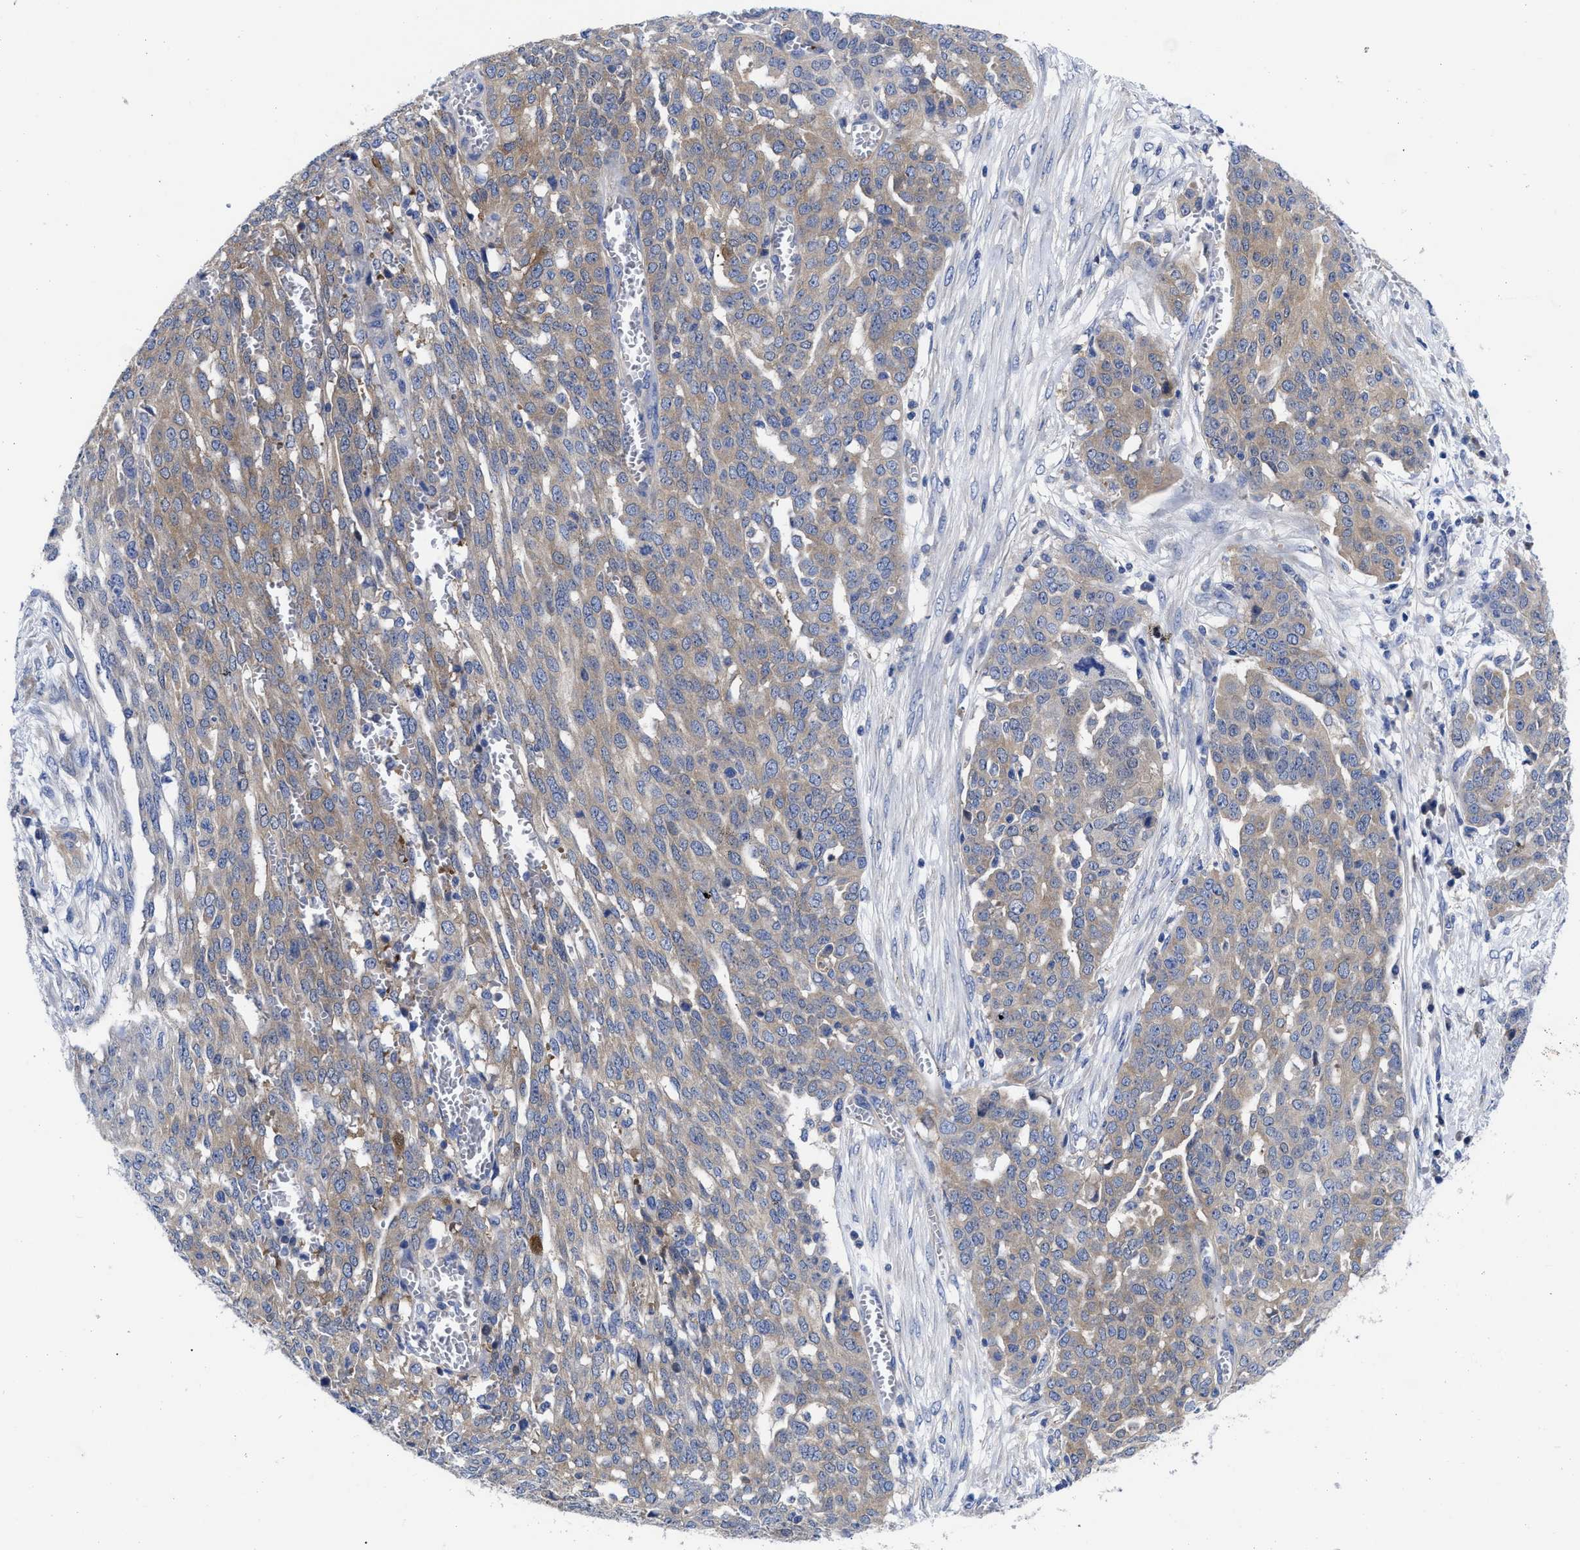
{"staining": {"intensity": "weak", "quantity": ">75%", "location": "cytoplasmic/membranous"}, "tissue": "ovarian cancer", "cell_type": "Tumor cells", "image_type": "cancer", "snomed": [{"axis": "morphology", "description": "Cystadenocarcinoma, serous, NOS"}, {"axis": "topography", "description": "Soft tissue"}, {"axis": "topography", "description": "Ovary"}], "caption": "Immunohistochemistry (DAB (3,3'-diaminobenzidine)) staining of ovarian cancer reveals weak cytoplasmic/membranous protein expression in approximately >75% of tumor cells.", "gene": "RBKS", "patient": {"sex": "female", "age": 57}}